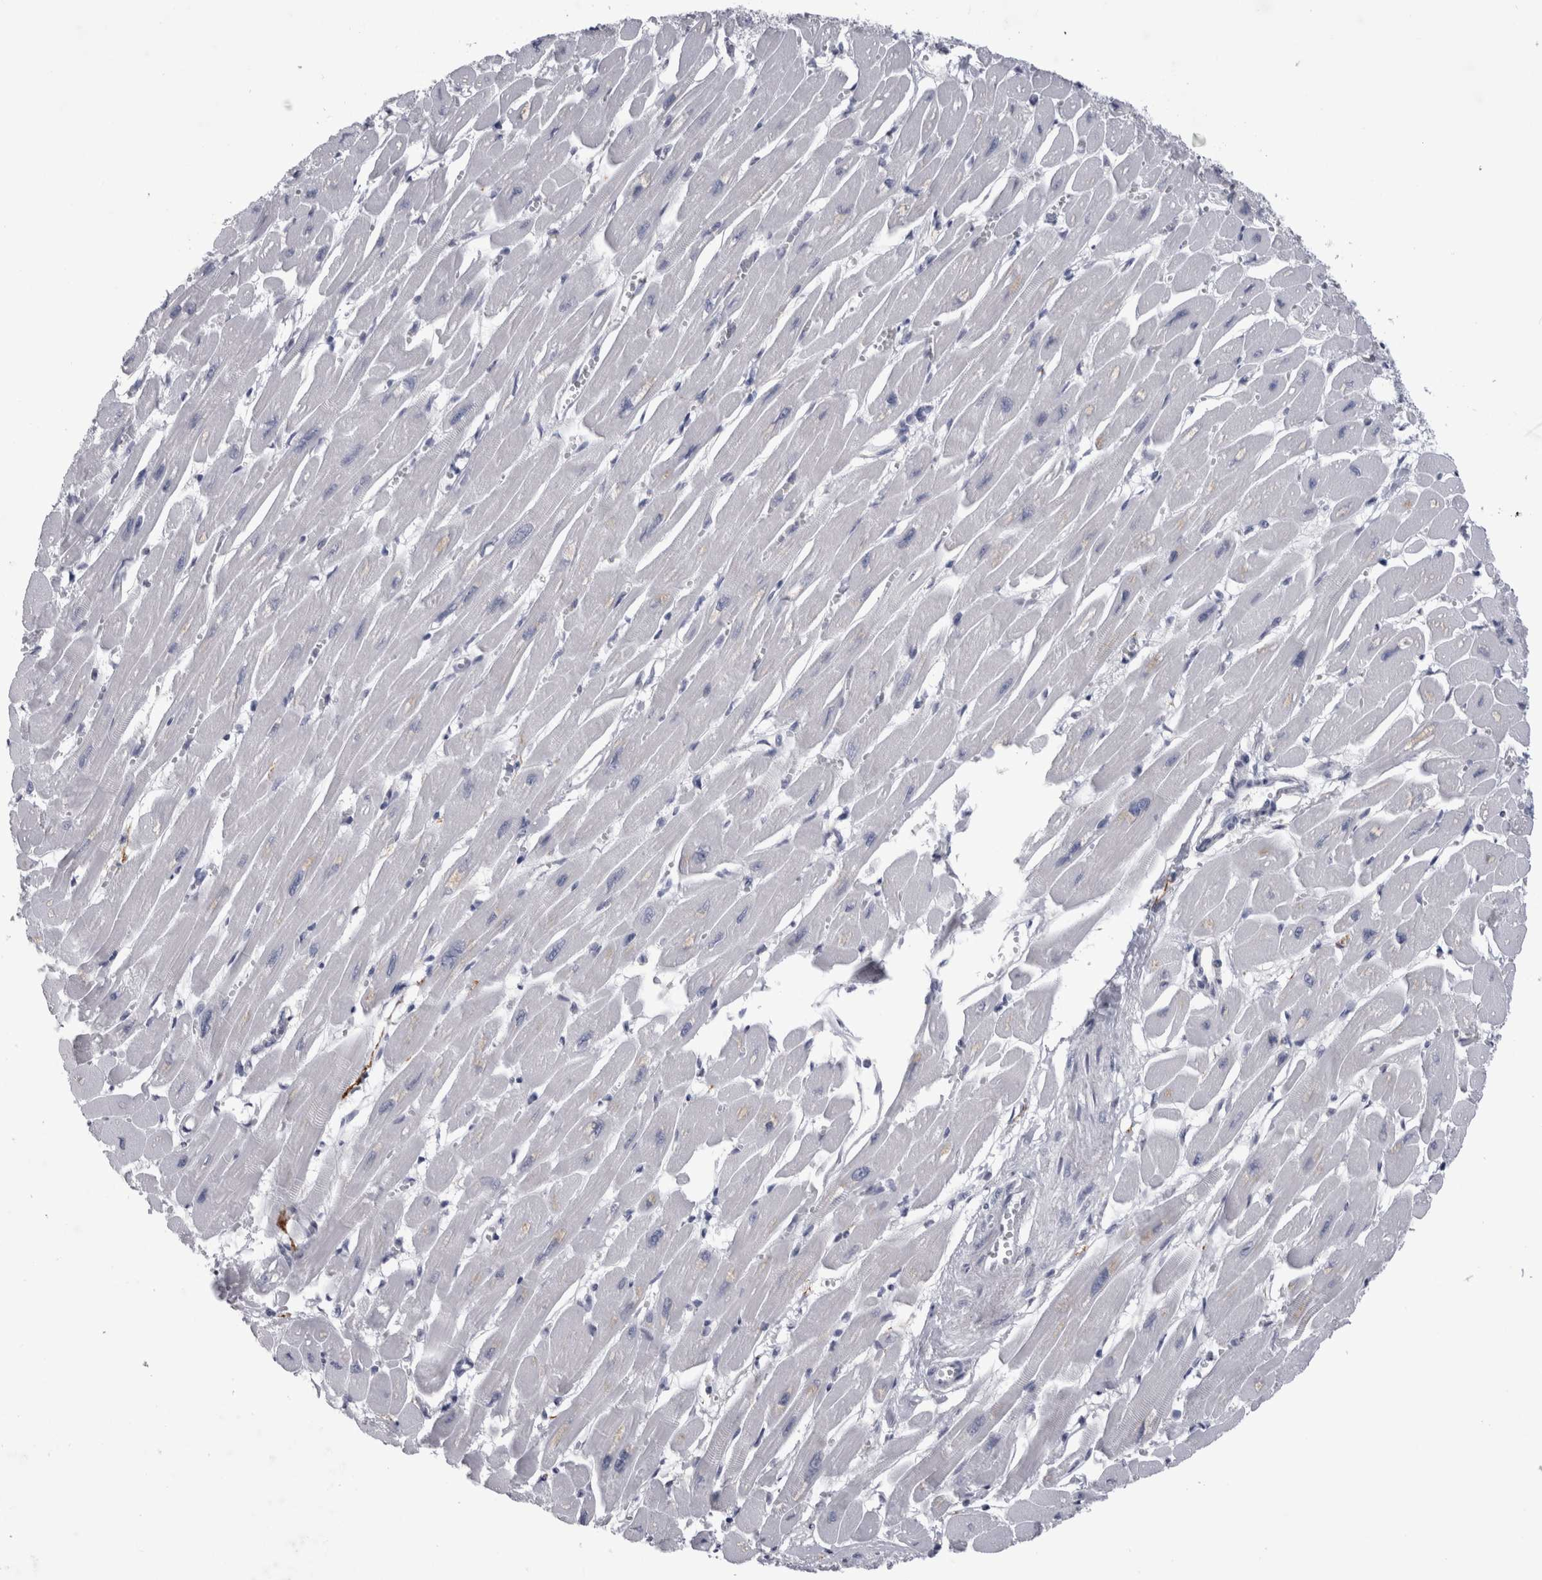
{"staining": {"intensity": "negative", "quantity": "none", "location": "none"}, "tissue": "heart muscle", "cell_type": "Cardiomyocytes", "image_type": "normal", "snomed": [{"axis": "morphology", "description": "Normal tissue, NOS"}, {"axis": "topography", "description": "Heart"}], "caption": "Human heart muscle stained for a protein using IHC reveals no expression in cardiomyocytes.", "gene": "ACOT7", "patient": {"sex": "female", "age": 54}}